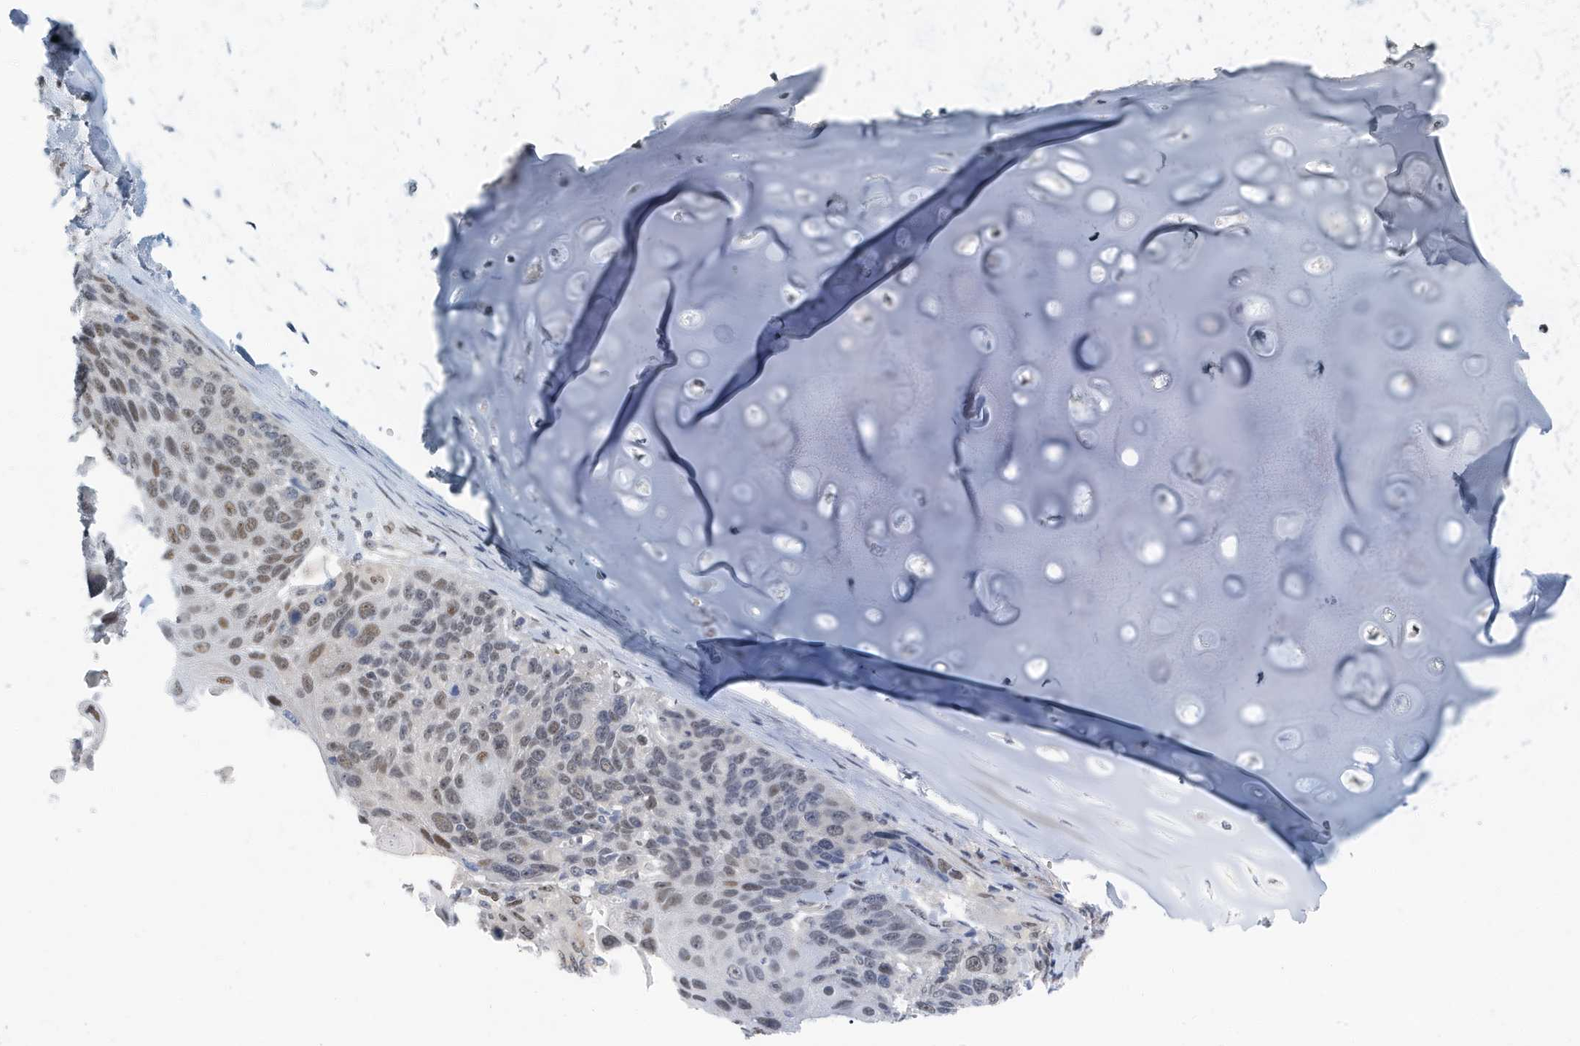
{"staining": {"intensity": "moderate", "quantity": "<25%", "location": "cytoplasmic/membranous"}, "tissue": "lung cancer", "cell_type": "Tumor cells", "image_type": "cancer", "snomed": [{"axis": "morphology", "description": "Squamous cell carcinoma, NOS"}, {"axis": "topography", "description": "Lung"}], "caption": "Immunohistochemistry staining of lung cancer (squamous cell carcinoma), which exhibits low levels of moderate cytoplasmic/membranous expression in approximately <25% of tumor cells indicating moderate cytoplasmic/membranous protein positivity. The staining was performed using DAB (brown) for protein detection and nuclei were counterstained in hematoxylin (blue).", "gene": "KIF15", "patient": {"sex": "male", "age": 66}}